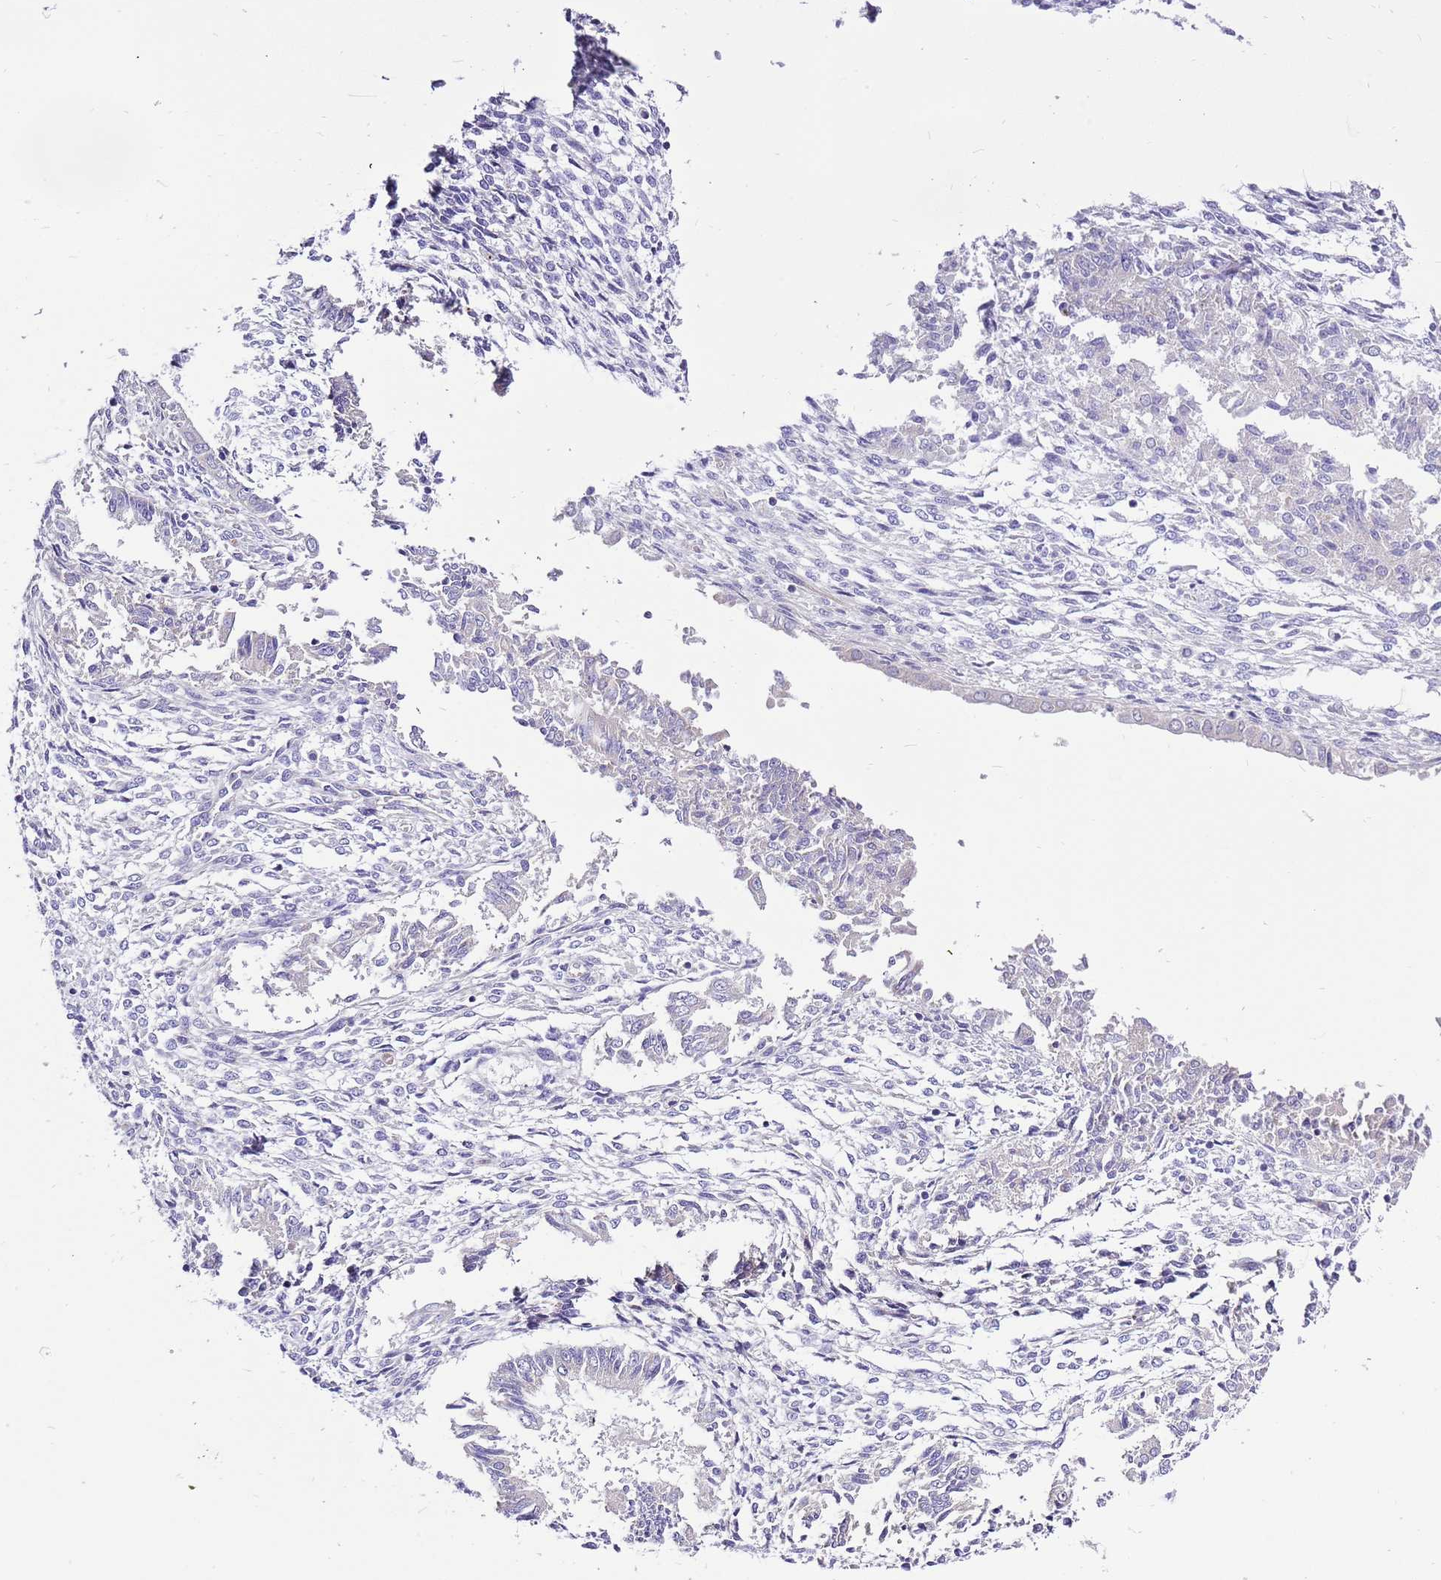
{"staining": {"intensity": "negative", "quantity": "none", "location": "none"}, "tissue": "endometrium", "cell_type": "Cells in endometrial stroma", "image_type": "normal", "snomed": [{"axis": "morphology", "description": "Normal tissue, NOS"}, {"axis": "topography", "description": "Uterus"}, {"axis": "topography", "description": "Endometrium"}], "caption": "IHC image of benign endometrium: endometrium stained with DAB (3,3'-diaminobenzidine) demonstrates no significant protein staining in cells in endometrial stroma. (IHC, brightfield microscopy, high magnification).", "gene": "GLCE", "patient": {"sex": "female", "age": 48}}